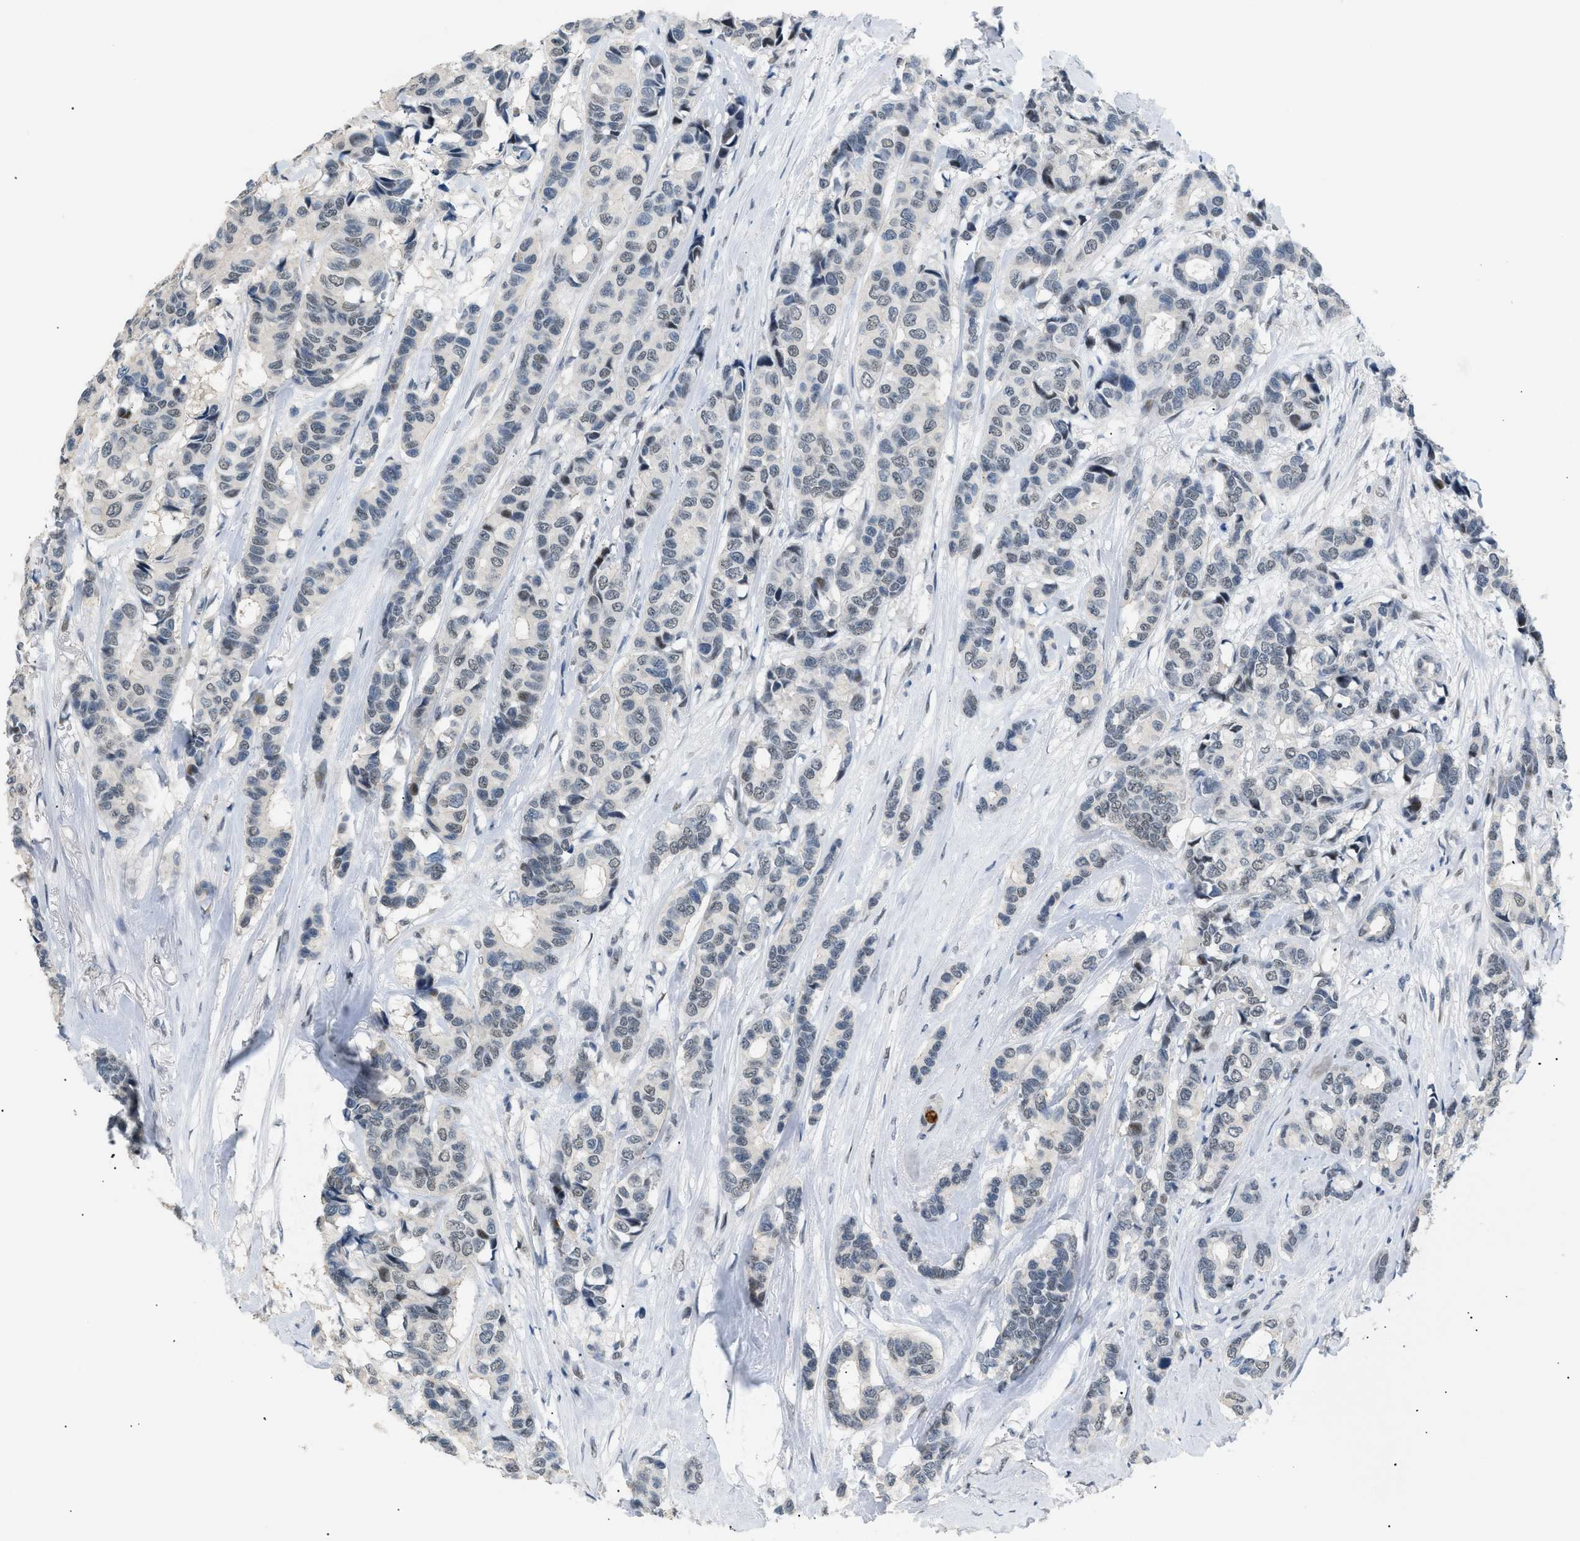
{"staining": {"intensity": "weak", "quantity": "<25%", "location": "nuclear"}, "tissue": "breast cancer", "cell_type": "Tumor cells", "image_type": "cancer", "snomed": [{"axis": "morphology", "description": "Duct carcinoma"}, {"axis": "topography", "description": "Breast"}], "caption": "A micrograph of breast cancer stained for a protein shows no brown staining in tumor cells.", "gene": "KCNC3", "patient": {"sex": "female", "age": 87}}